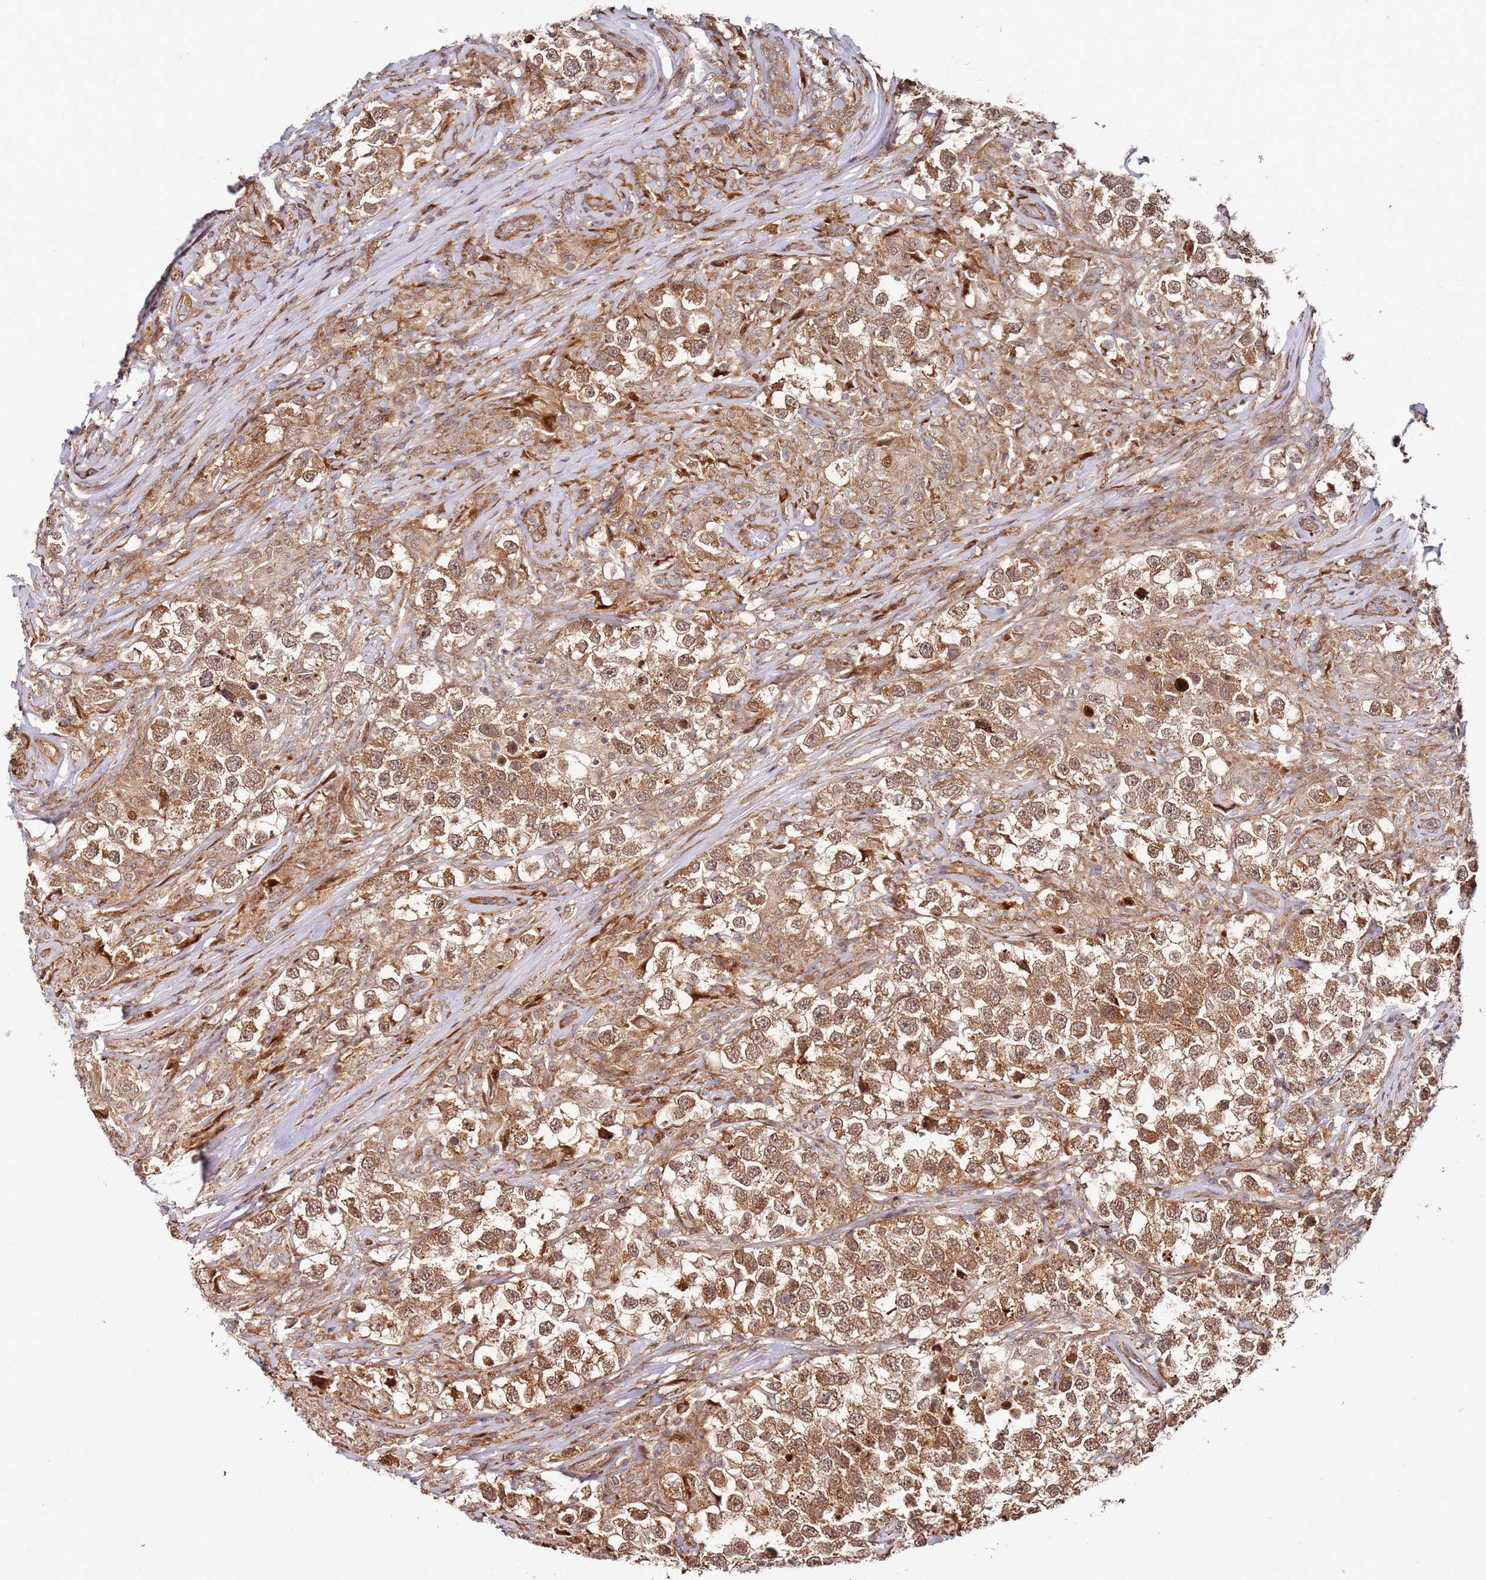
{"staining": {"intensity": "moderate", "quantity": ">75%", "location": "cytoplasmic/membranous,nuclear"}, "tissue": "testis cancer", "cell_type": "Tumor cells", "image_type": "cancer", "snomed": [{"axis": "morphology", "description": "Seminoma, NOS"}, {"axis": "topography", "description": "Testis"}], "caption": "Immunohistochemistry of testis cancer (seminoma) exhibits medium levels of moderate cytoplasmic/membranous and nuclear expression in approximately >75% of tumor cells.", "gene": "RPS3A", "patient": {"sex": "male", "age": 46}}